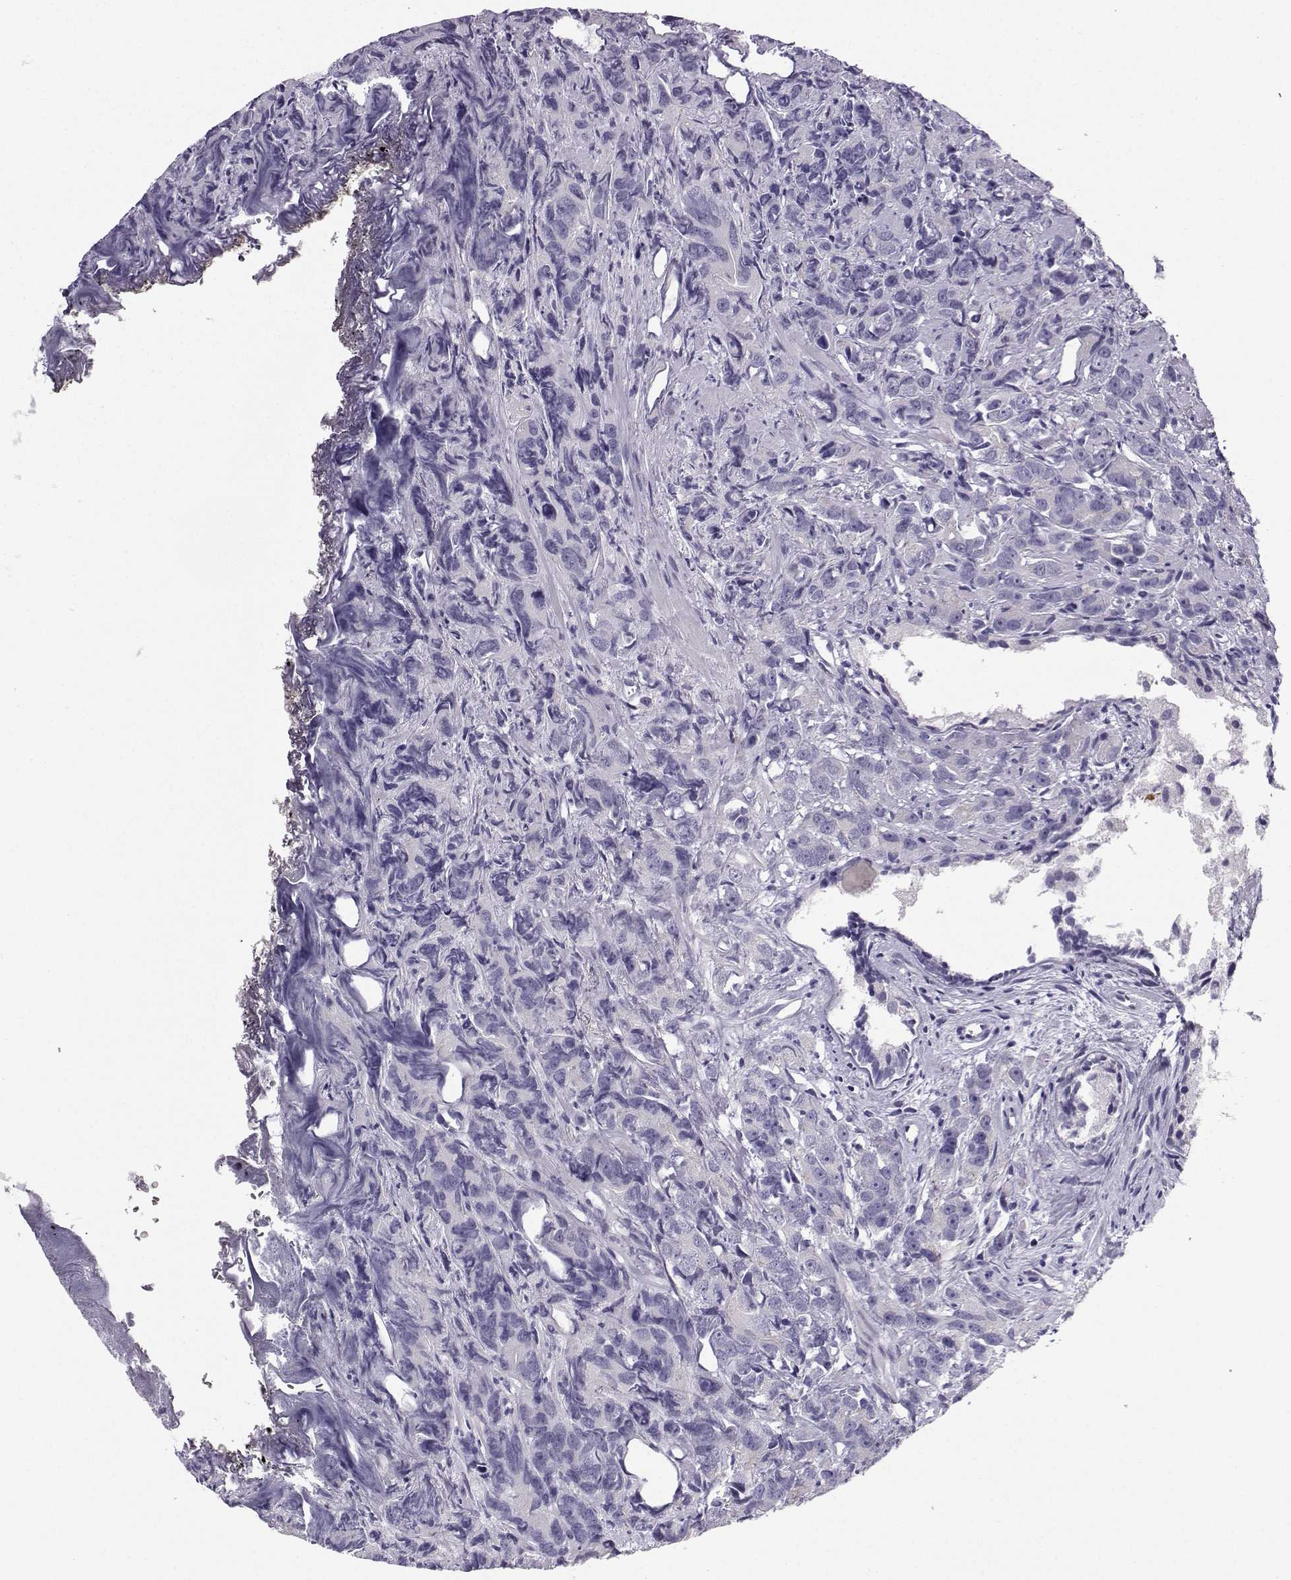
{"staining": {"intensity": "negative", "quantity": "none", "location": "none"}, "tissue": "prostate cancer", "cell_type": "Tumor cells", "image_type": "cancer", "snomed": [{"axis": "morphology", "description": "Adenocarcinoma, High grade"}, {"axis": "topography", "description": "Prostate"}], "caption": "DAB immunohistochemical staining of human high-grade adenocarcinoma (prostate) exhibits no significant expression in tumor cells.", "gene": "ZBTB8B", "patient": {"sex": "male", "age": 90}}